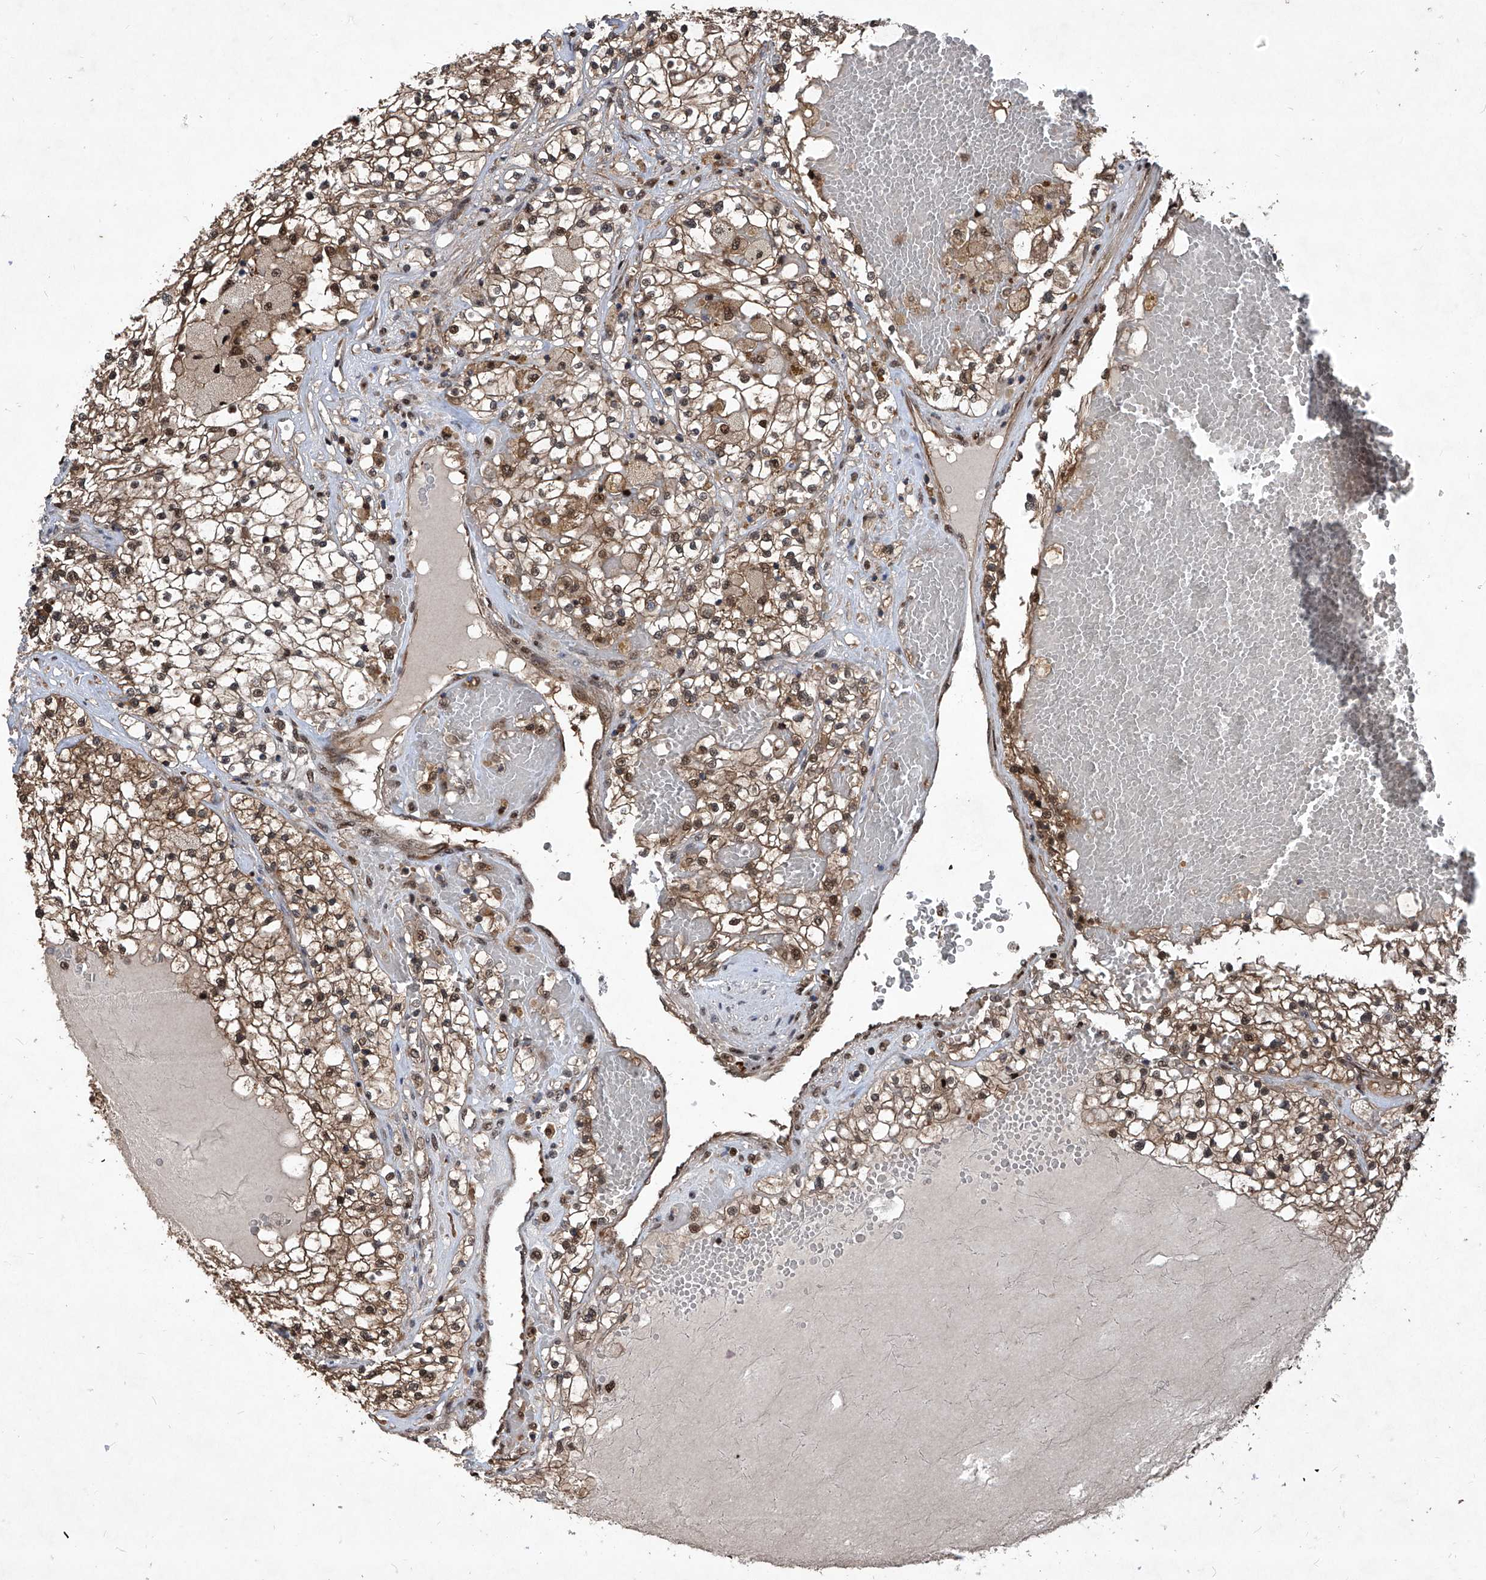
{"staining": {"intensity": "moderate", "quantity": ">75%", "location": "cytoplasmic/membranous,nuclear"}, "tissue": "renal cancer", "cell_type": "Tumor cells", "image_type": "cancer", "snomed": [{"axis": "morphology", "description": "Normal tissue, NOS"}, {"axis": "morphology", "description": "Adenocarcinoma, NOS"}, {"axis": "topography", "description": "Kidney"}], "caption": "A high-resolution image shows immunohistochemistry staining of adenocarcinoma (renal), which exhibits moderate cytoplasmic/membranous and nuclear staining in approximately >75% of tumor cells.", "gene": "PSMB1", "patient": {"sex": "male", "age": 68}}